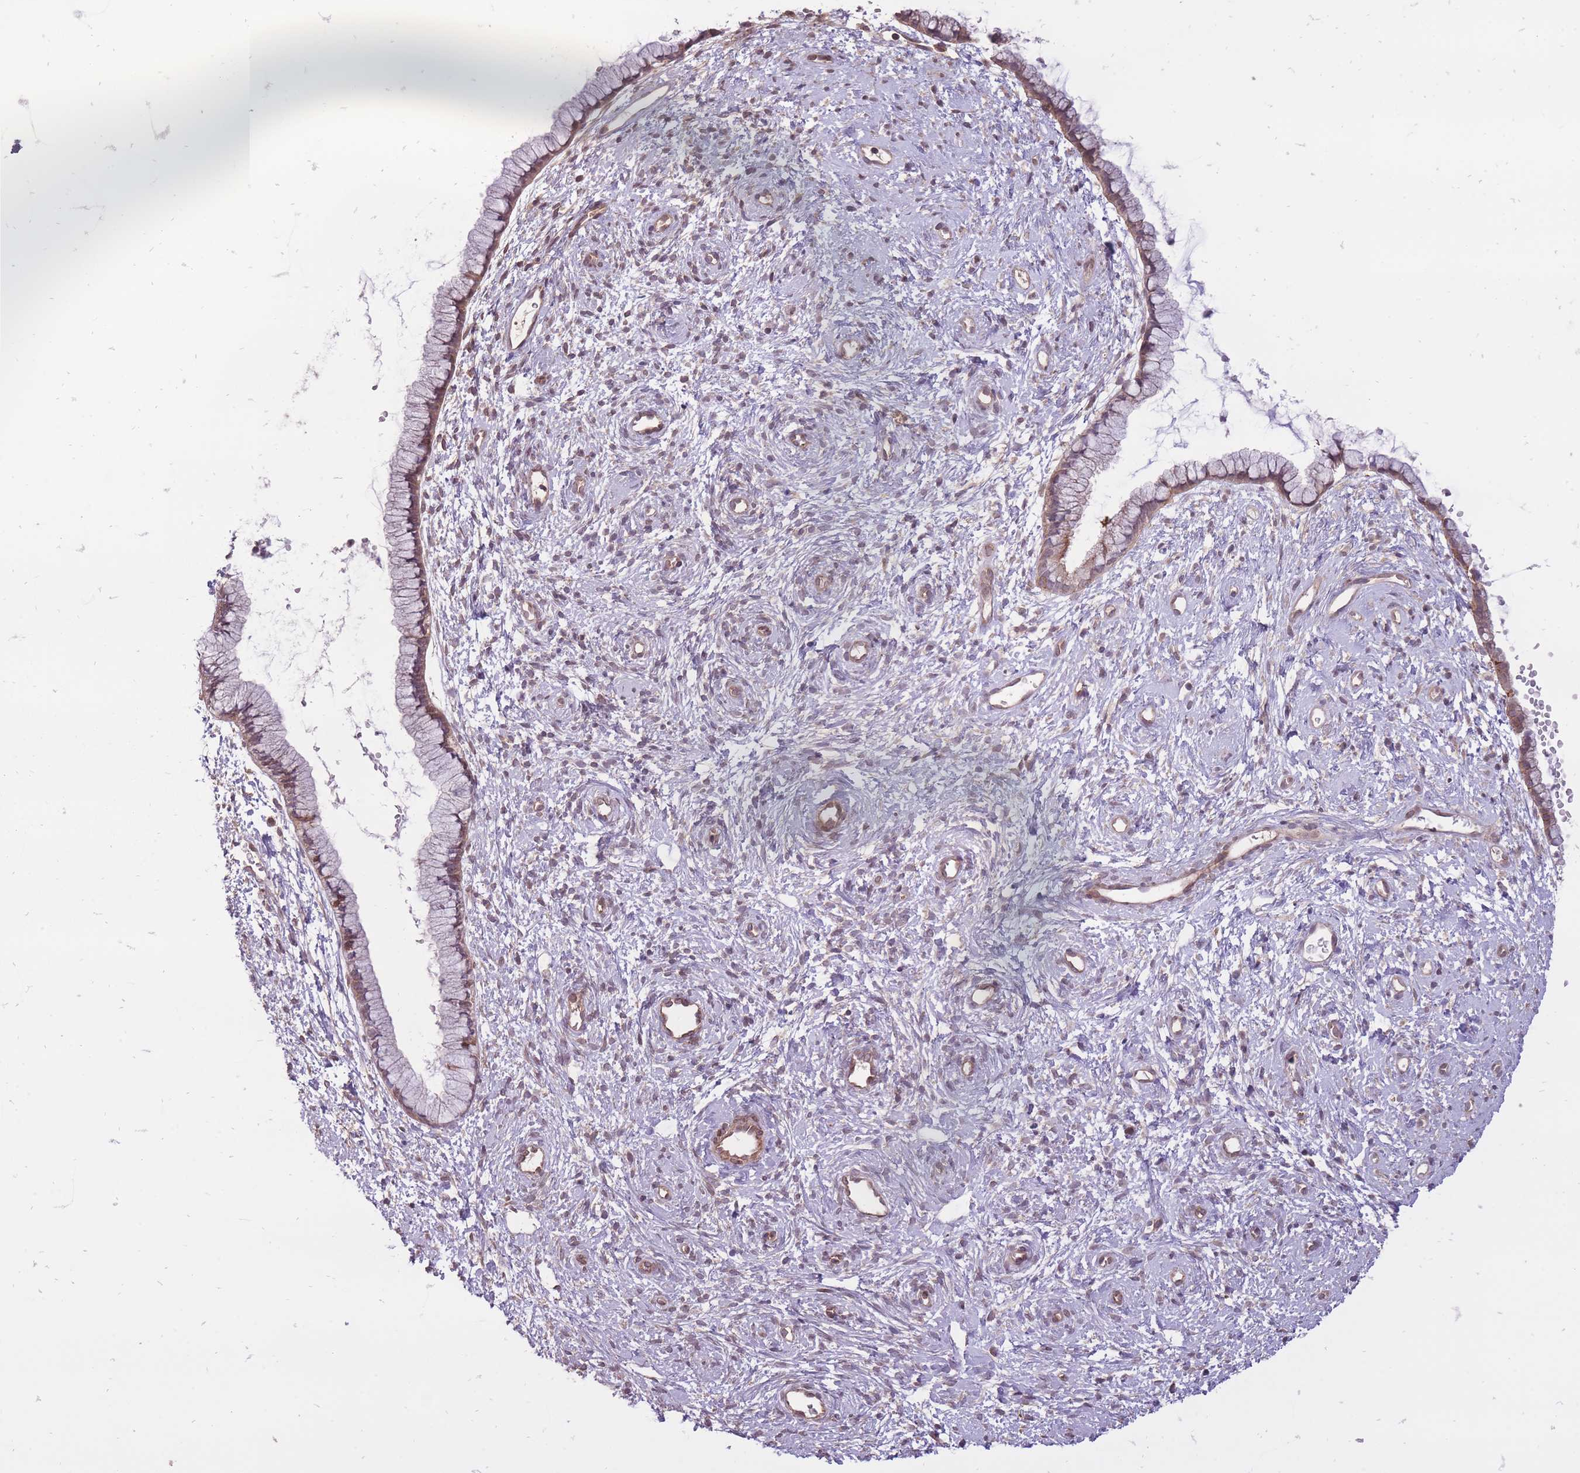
{"staining": {"intensity": "moderate", "quantity": "<25%", "location": "cytoplasmic/membranous"}, "tissue": "cervix", "cell_type": "Glandular cells", "image_type": "normal", "snomed": [{"axis": "morphology", "description": "Normal tissue, NOS"}, {"axis": "topography", "description": "Cervix"}], "caption": "DAB immunohistochemical staining of unremarkable cervix exhibits moderate cytoplasmic/membranous protein staining in approximately <25% of glandular cells. (IHC, brightfield microscopy, high magnification).", "gene": "TET3", "patient": {"sex": "female", "age": 57}}